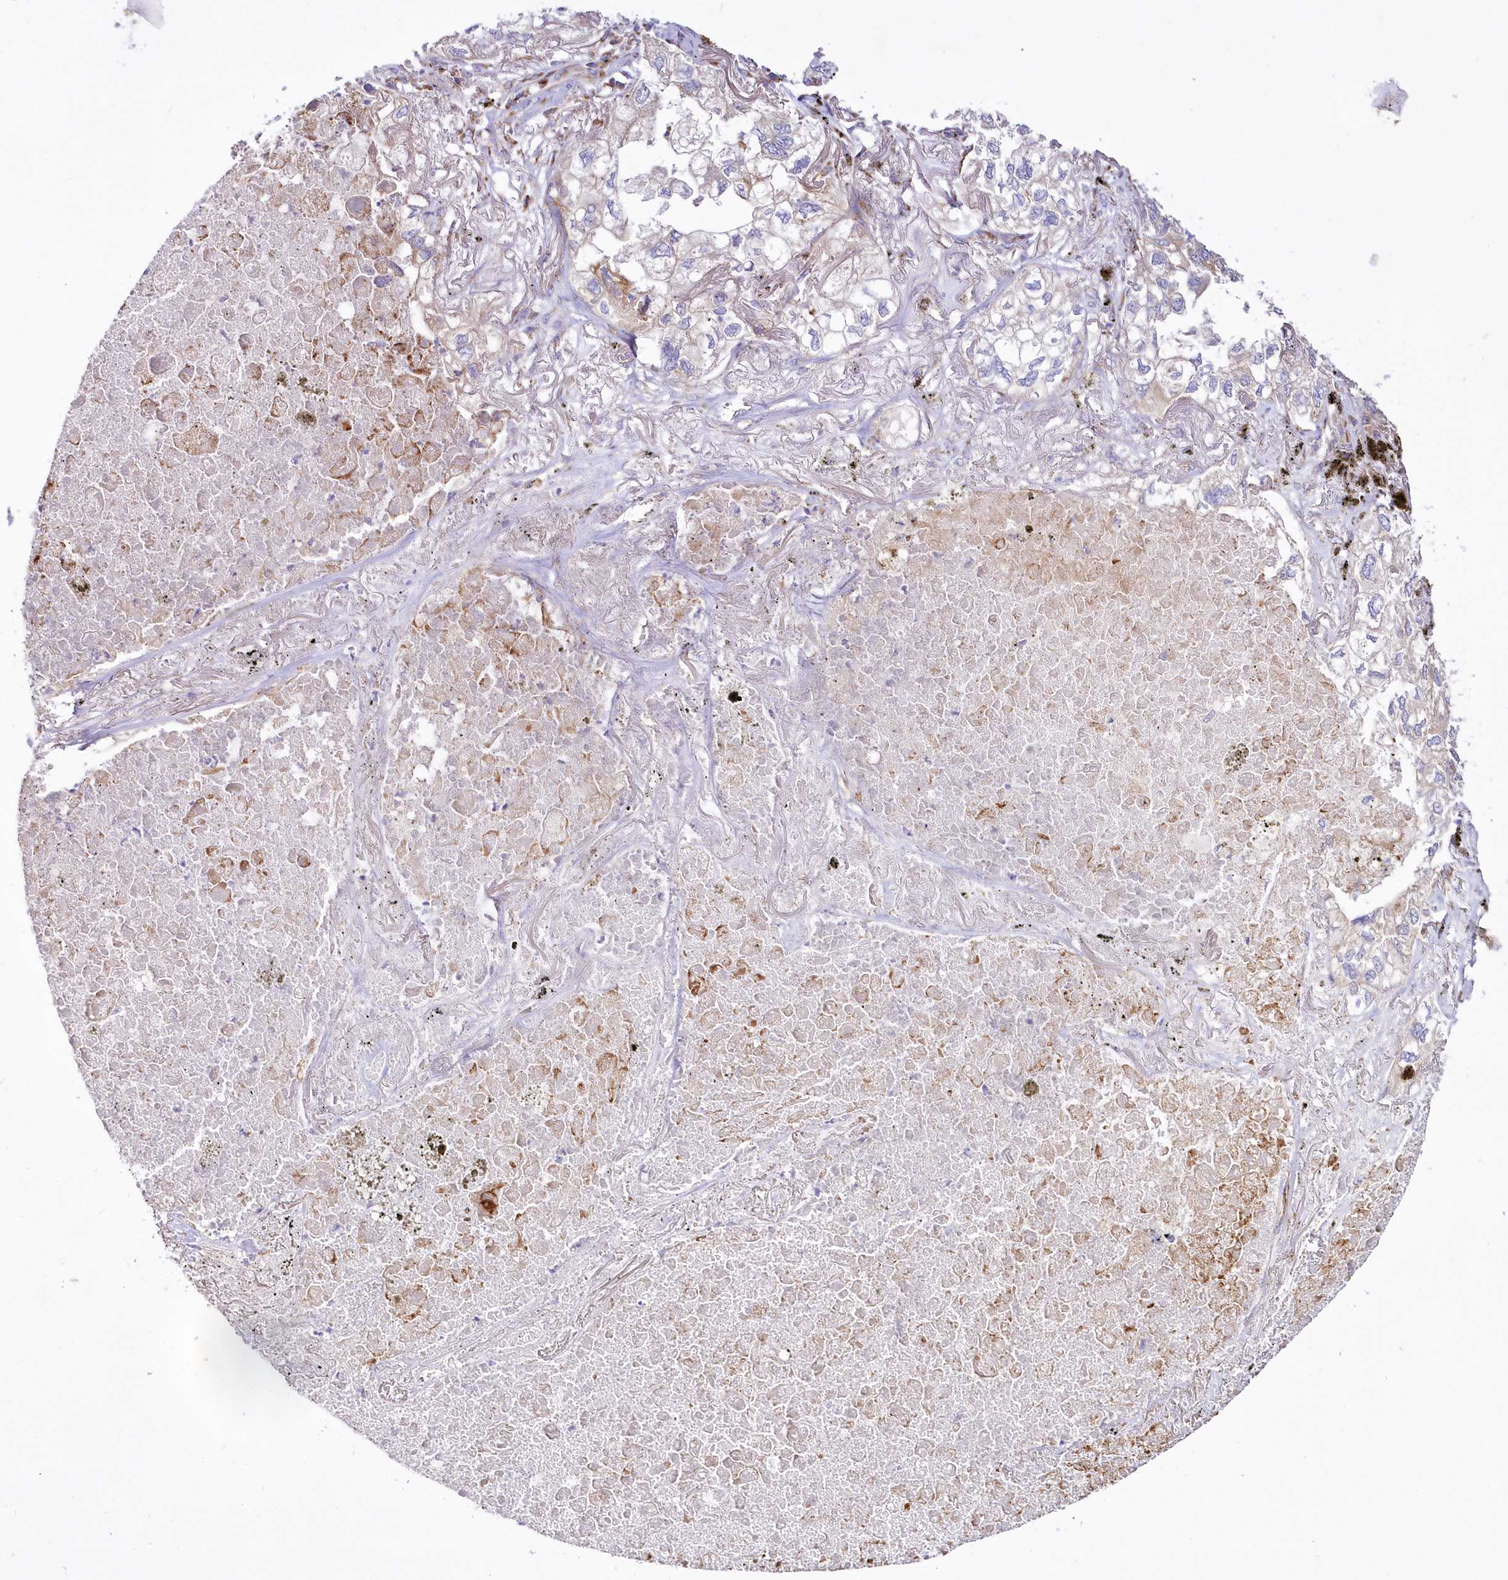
{"staining": {"intensity": "weak", "quantity": "<25%", "location": "cytoplasmic/membranous"}, "tissue": "lung cancer", "cell_type": "Tumor cells", "image_type": "cancer", "snomed": [{"axis": "morphology", "description": "Adenocarcinoma, NOS"}, {"axis": "topography", "description": "Lung"}], "caption": "This is an immunohistochemistry (IHC) photomicrograph of adenocarcinoma (lung). There is no staining in tumor cells.", "gene": "ARFGEF3", "patient": {"sex": "male", "age": 65}}